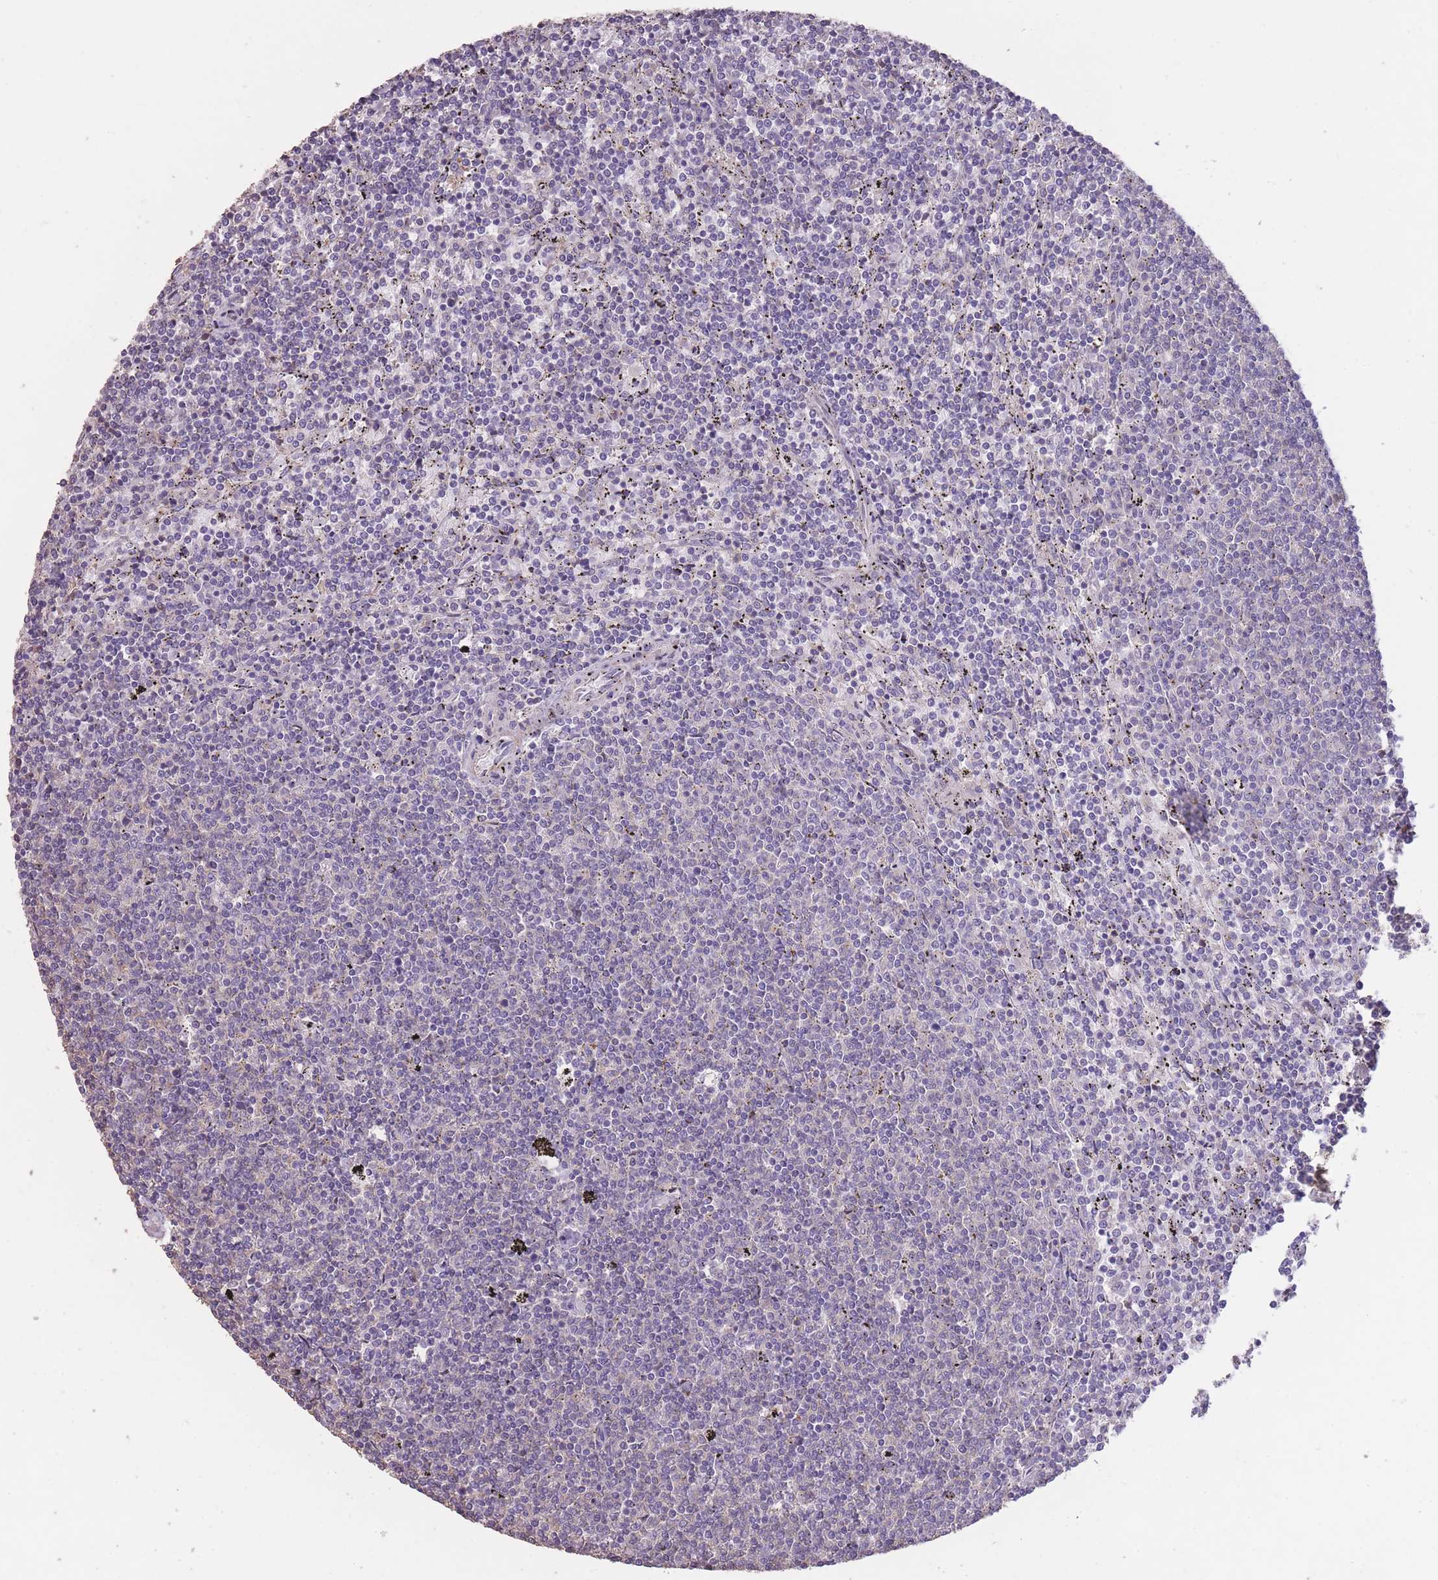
{"staining": {"intensity": "negative", "quantity": "none", "location": "none"}, "tissue": "lymphoma", "cell_type": "Tumor cells", "image_type": "cancer", "snomed": [{"axis": "morphology", "description": "Malignant lymphoma, non-Hodgkin's type, Low grade"}, {"axis": "topography", "description": "Spleen"}], "caption": "Human lymphoma stained for a protein using IHC reveals no positivity in tumor cells.", "gene": "RSPH10B", "patient": {"sex": "female", "age": 50}}